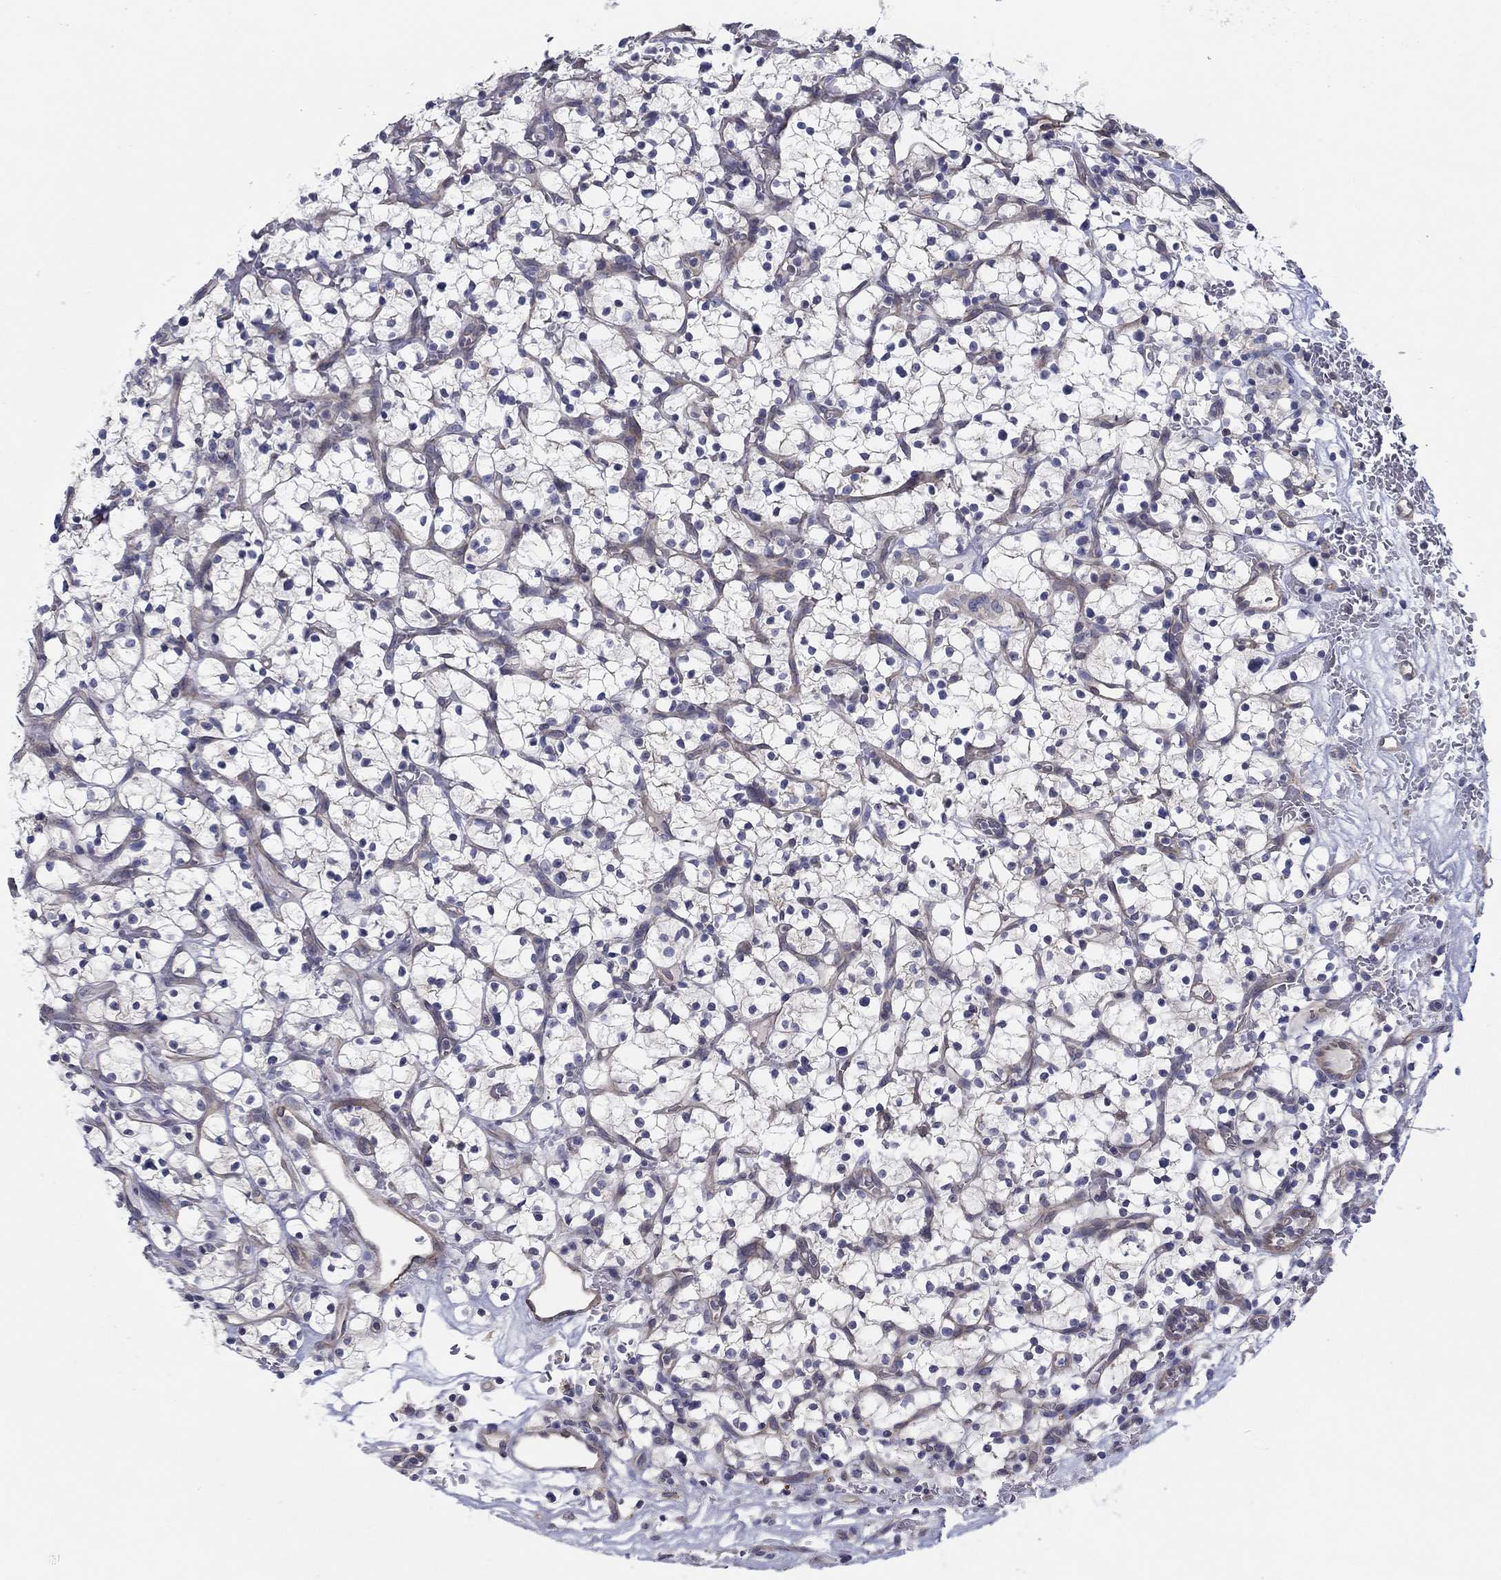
{"staining": {"intensity": "negative", "quantity": "none", "location": "none"}, "tissue": "renal cancer", "cell_type": "Tumor cells", "image_type": "cancer", "snomed": [{"axis": "morphology", "description": "Adenocarcinoma, NOS"}, {"axis": "topography", "description": "Kidney"}], "caption": "Immunohistochemistry (IHC) image of renal cancer (adenocarcinoma) stained for a protein (brown), which exhibits no expression in tumor cells.", "gene": "ERMP1", "patient": {"sex": "female", "age": 64}}